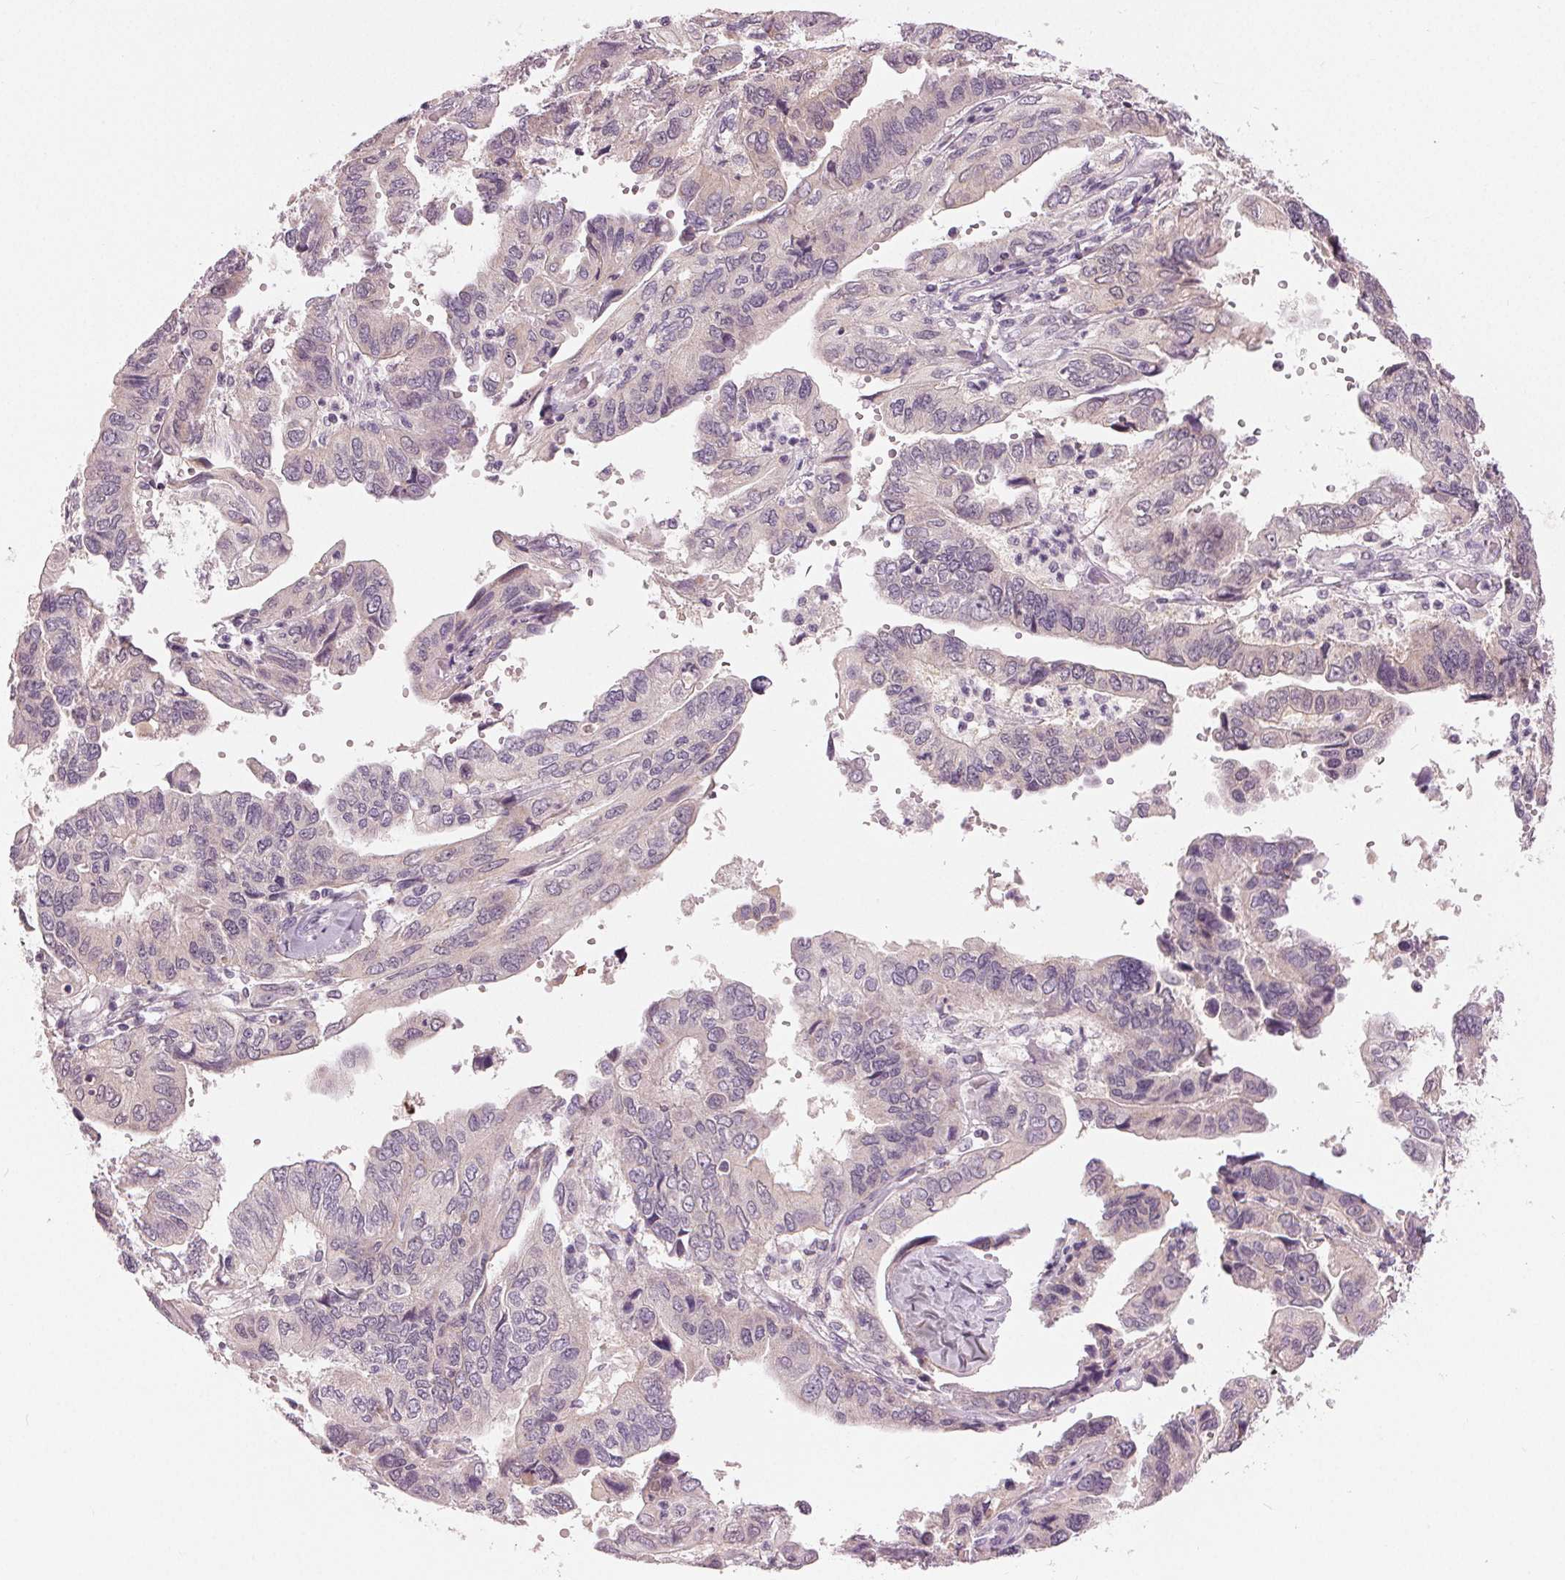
{"staining": {"intensity": "negative", "quantity": "none", "location": "none"}, "tissue": "ovarian cancer", "cell_type": "Tumor cells", "image_type": "cancer", "snomed": [{"axis": "morphology", "description": "Cystadenocarcinoma, serous, NOS"}, {"axis": "topography", "description": "Ovary"}], "caption": "The micrograph displays no staining of tumor cells in ovarian cancer (serous cystadenocarcinoma). (Stains: DAB immunohistochemistry with hematoxylin counter stain, Microscopy: brightfield microscopy at high magnification).", "gene": "ZNF605", "patient": {"sex": "female", "age": 79}}